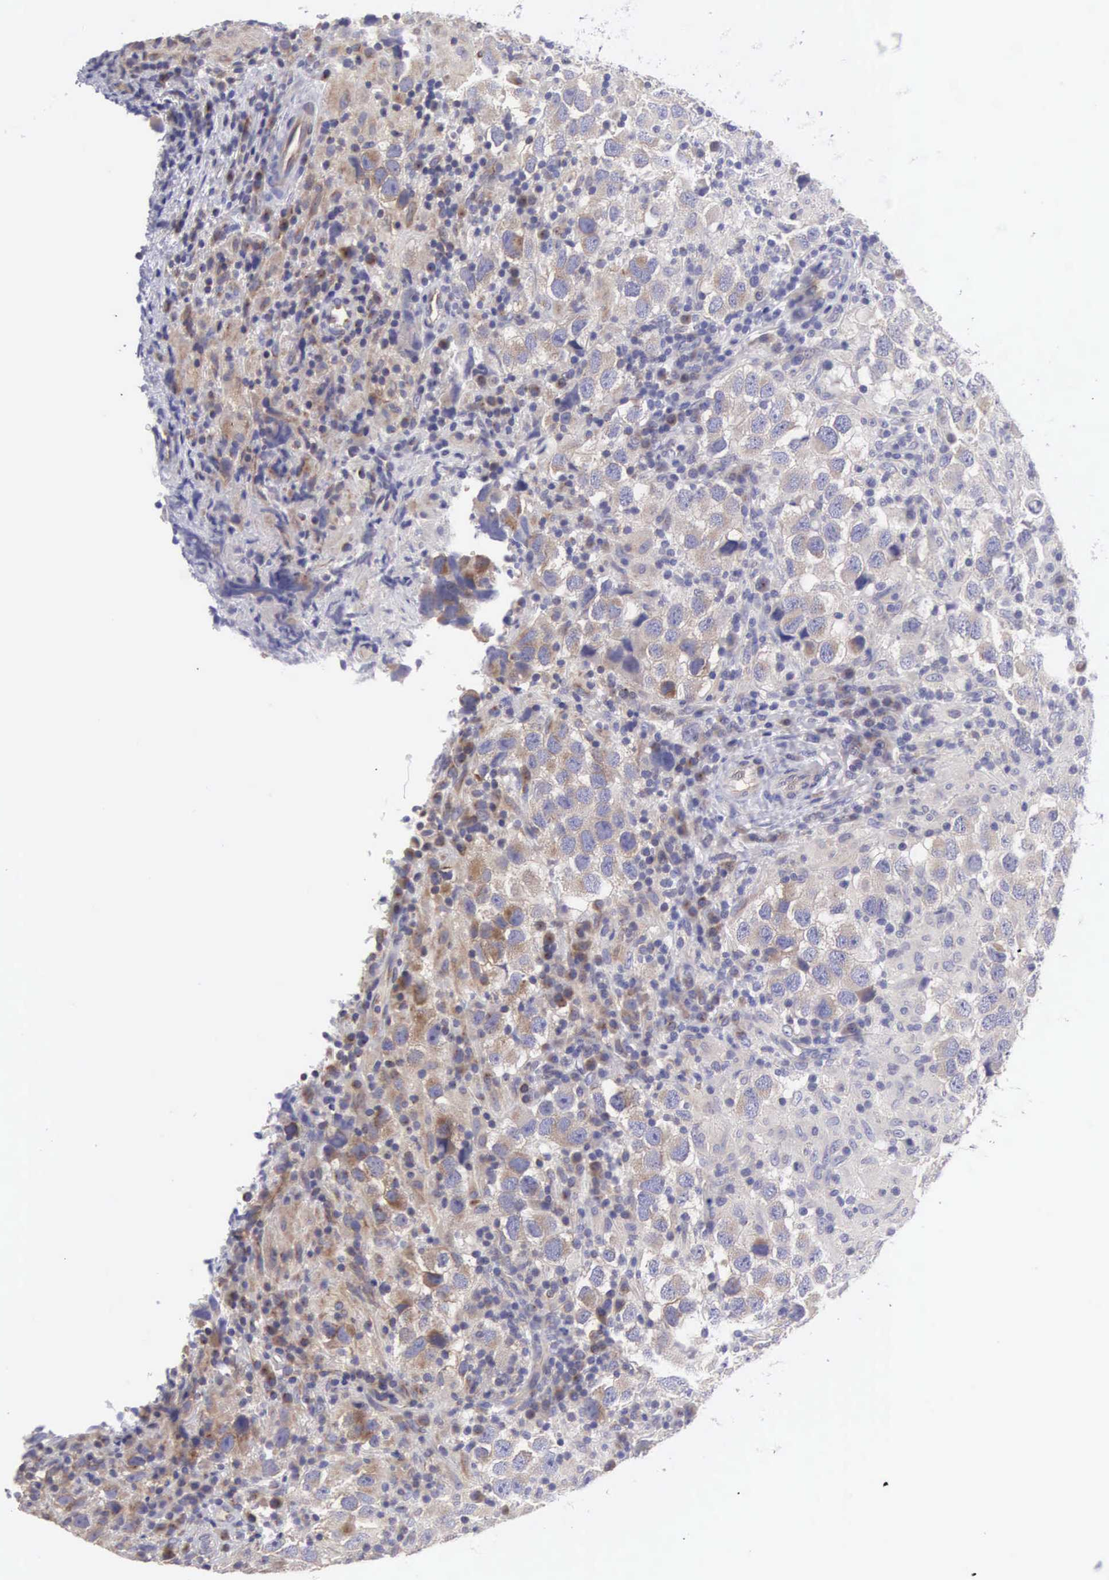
{"staining": {"intensity": "weak", "quantity": "<25%", "location": "cytoplasmic/membranous"}, "tissue": "testis cancer", "cell_type": "Tumor cells", "image_type": "cancer", "snomed": [{"axis": "morphology", "description": "Carcinoma, Embryonal, NOS"}, {"axis": "topography", "description": "Testis"}], "caption": "The photomicrograph reveals no staining of tumor cells in testis embryonal carcinoma.", "gene": "SLITRK4", "patient": {"sex": "male", "age": 21}}